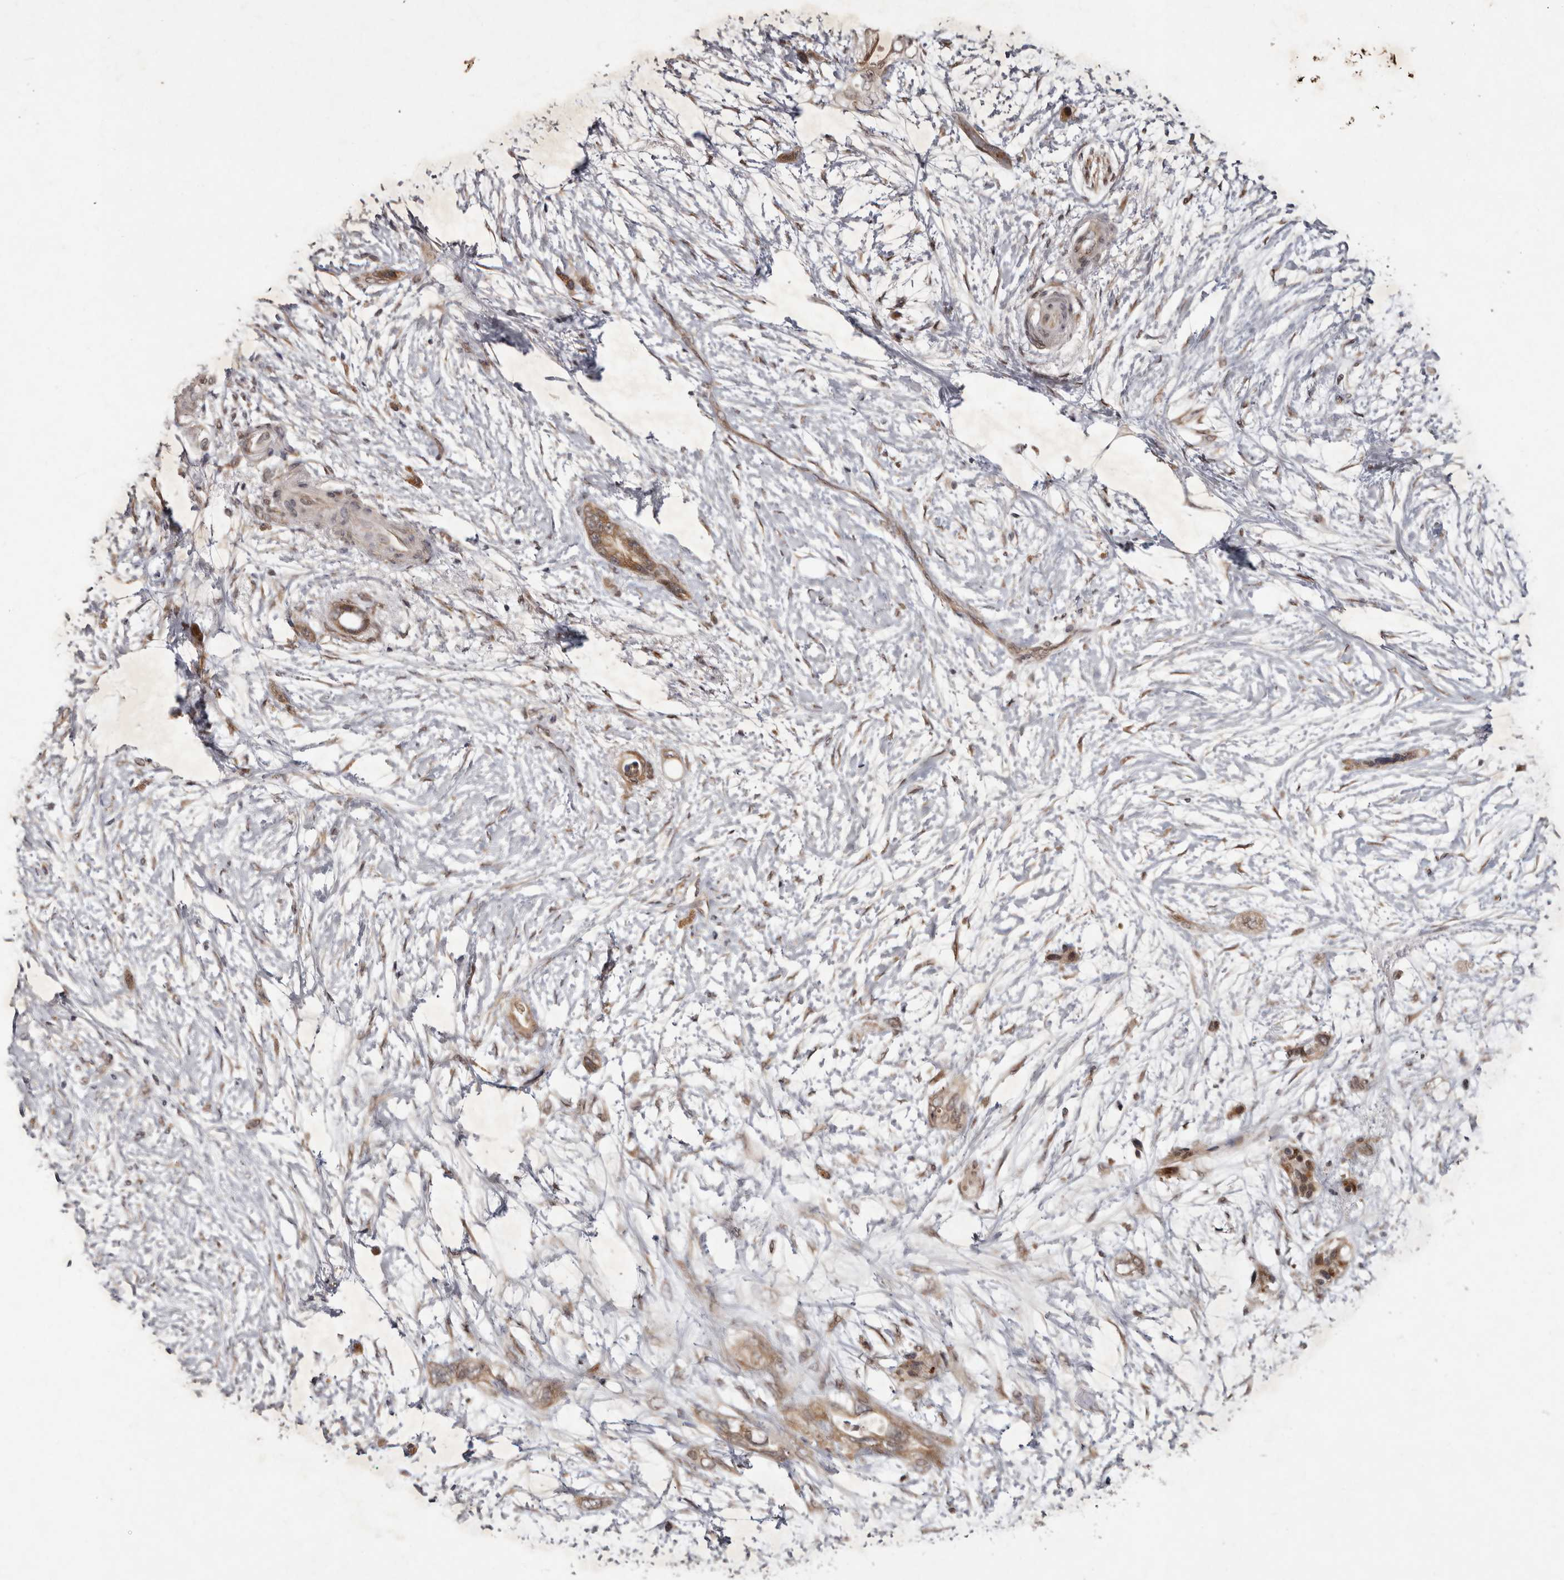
{"staining": {"intensity": "moderate", "quantity": ">75%", "location": "cytoplasmic/membranous,nuclear"}, "tissue": "pancreatic cancer", "cell_type": "Tumor cells", "image_type": "cancer", "snomed": [{"axis": "morphology", "description": "Adenocarcinoma, NOS"}, {"axis": "topography", "description": "Pancreas"}], "caption": "Immunohistochemistry (DAB) staining of human pancreatic cancer (adenocarcinoma) reveals moderate cytoplasmic/membranous and nuclear protein staining in approximately >75% of tumor cells.", "gene": "ABL1", "patient": {"sex": "male", "age": 53}}